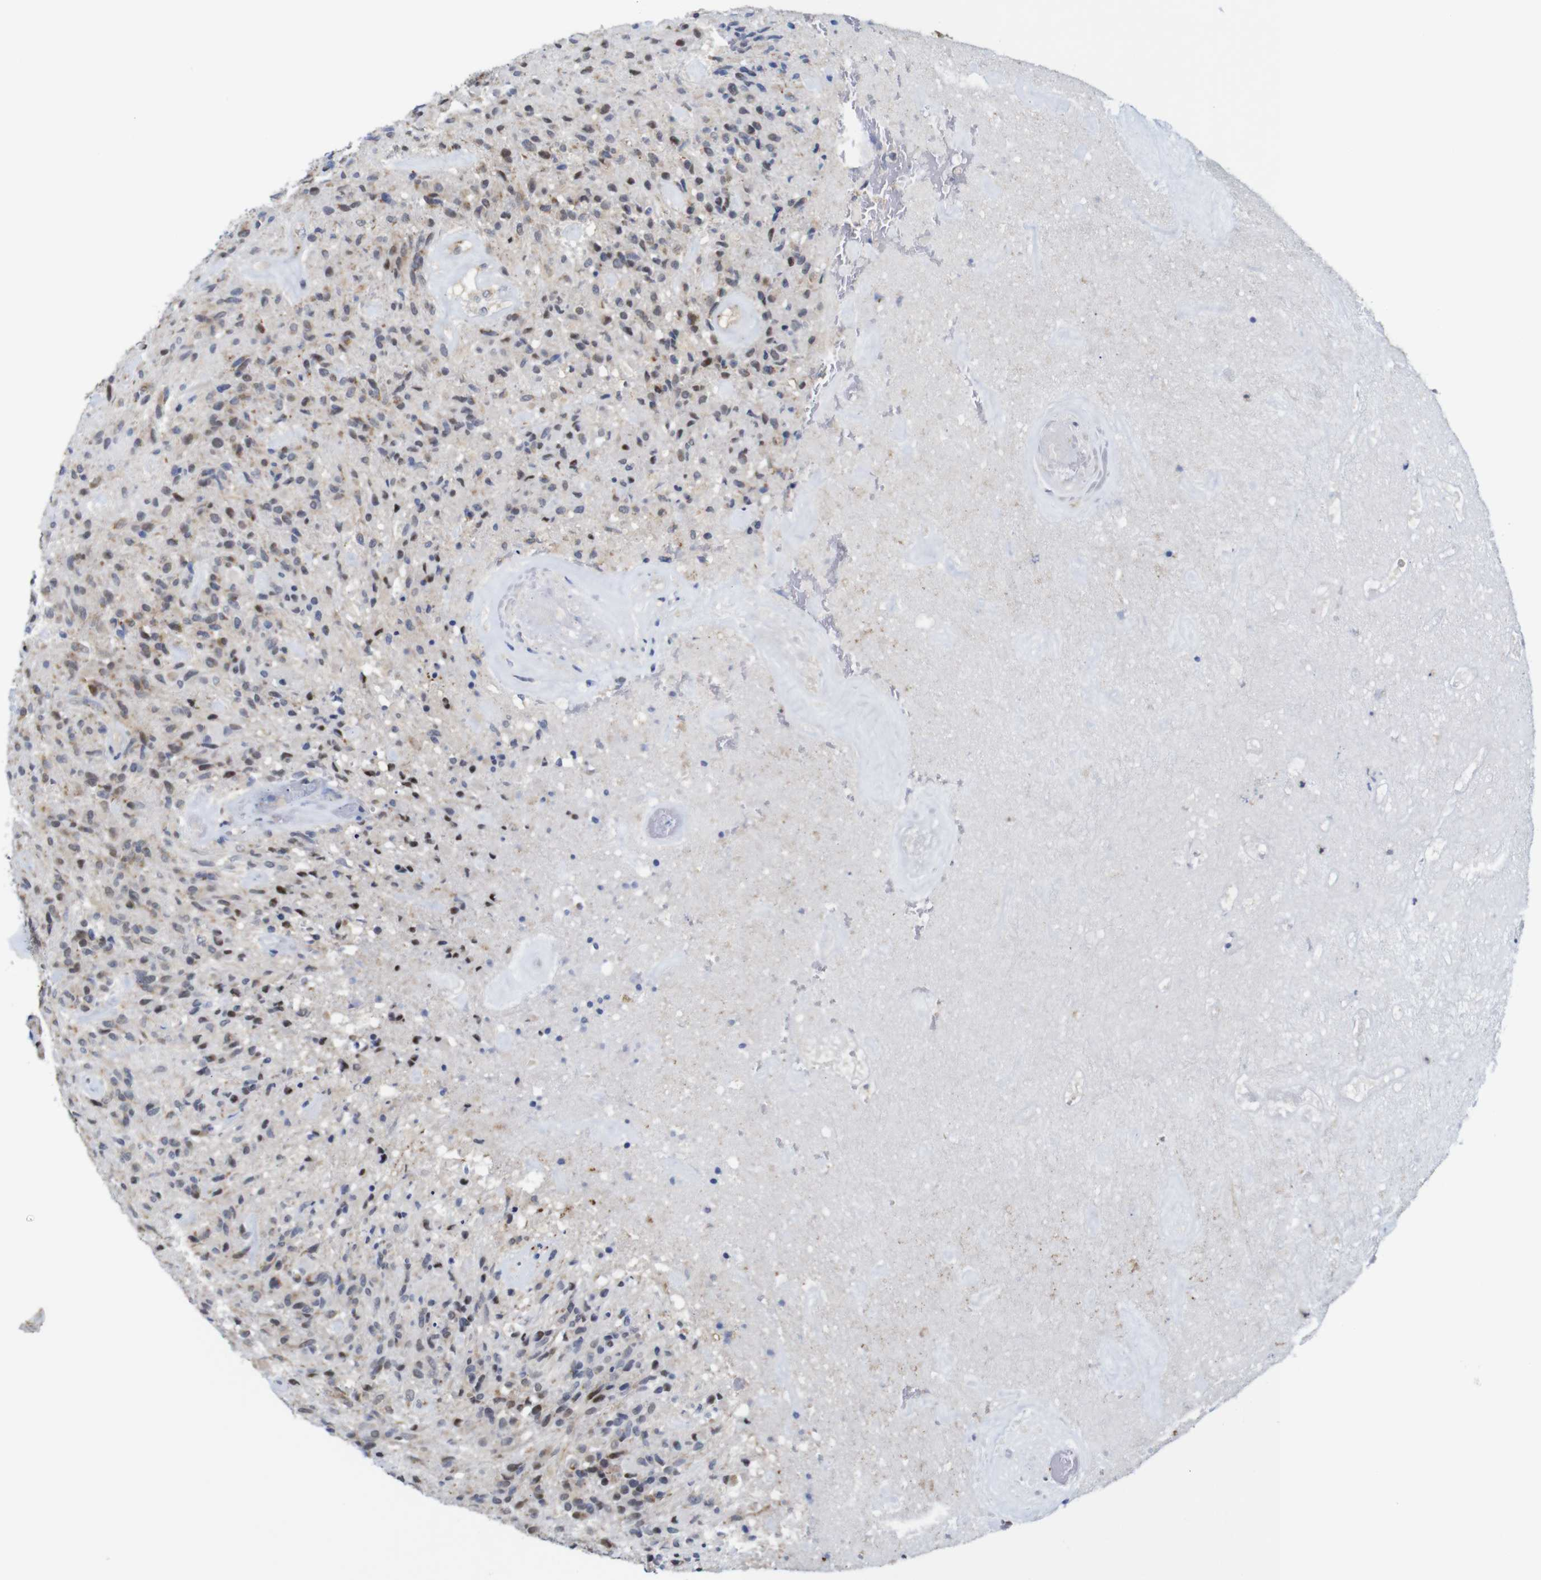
{"staining": {"intensity": "moderate", "quantity": "25%-75%", "location": "cytoplasmic/membranous"}, "tissue": "glioma", "cell_type": "Tumor cells", "image_type": "cancer", "snomed": [{"axis": "morphology", "description": "Glioma, malignant, High grade"}, {"axis": "topography", "description": "Brain"}], "caption": "Immunohistochemical staining of high-grade glioma (malignant) exhibits medium levels of moderate cytoplasmic/membranous positivity in about 25%-75% of tumor cells.", "gene": "FURIN", "patient": {"sex": "male", "age": 71}}